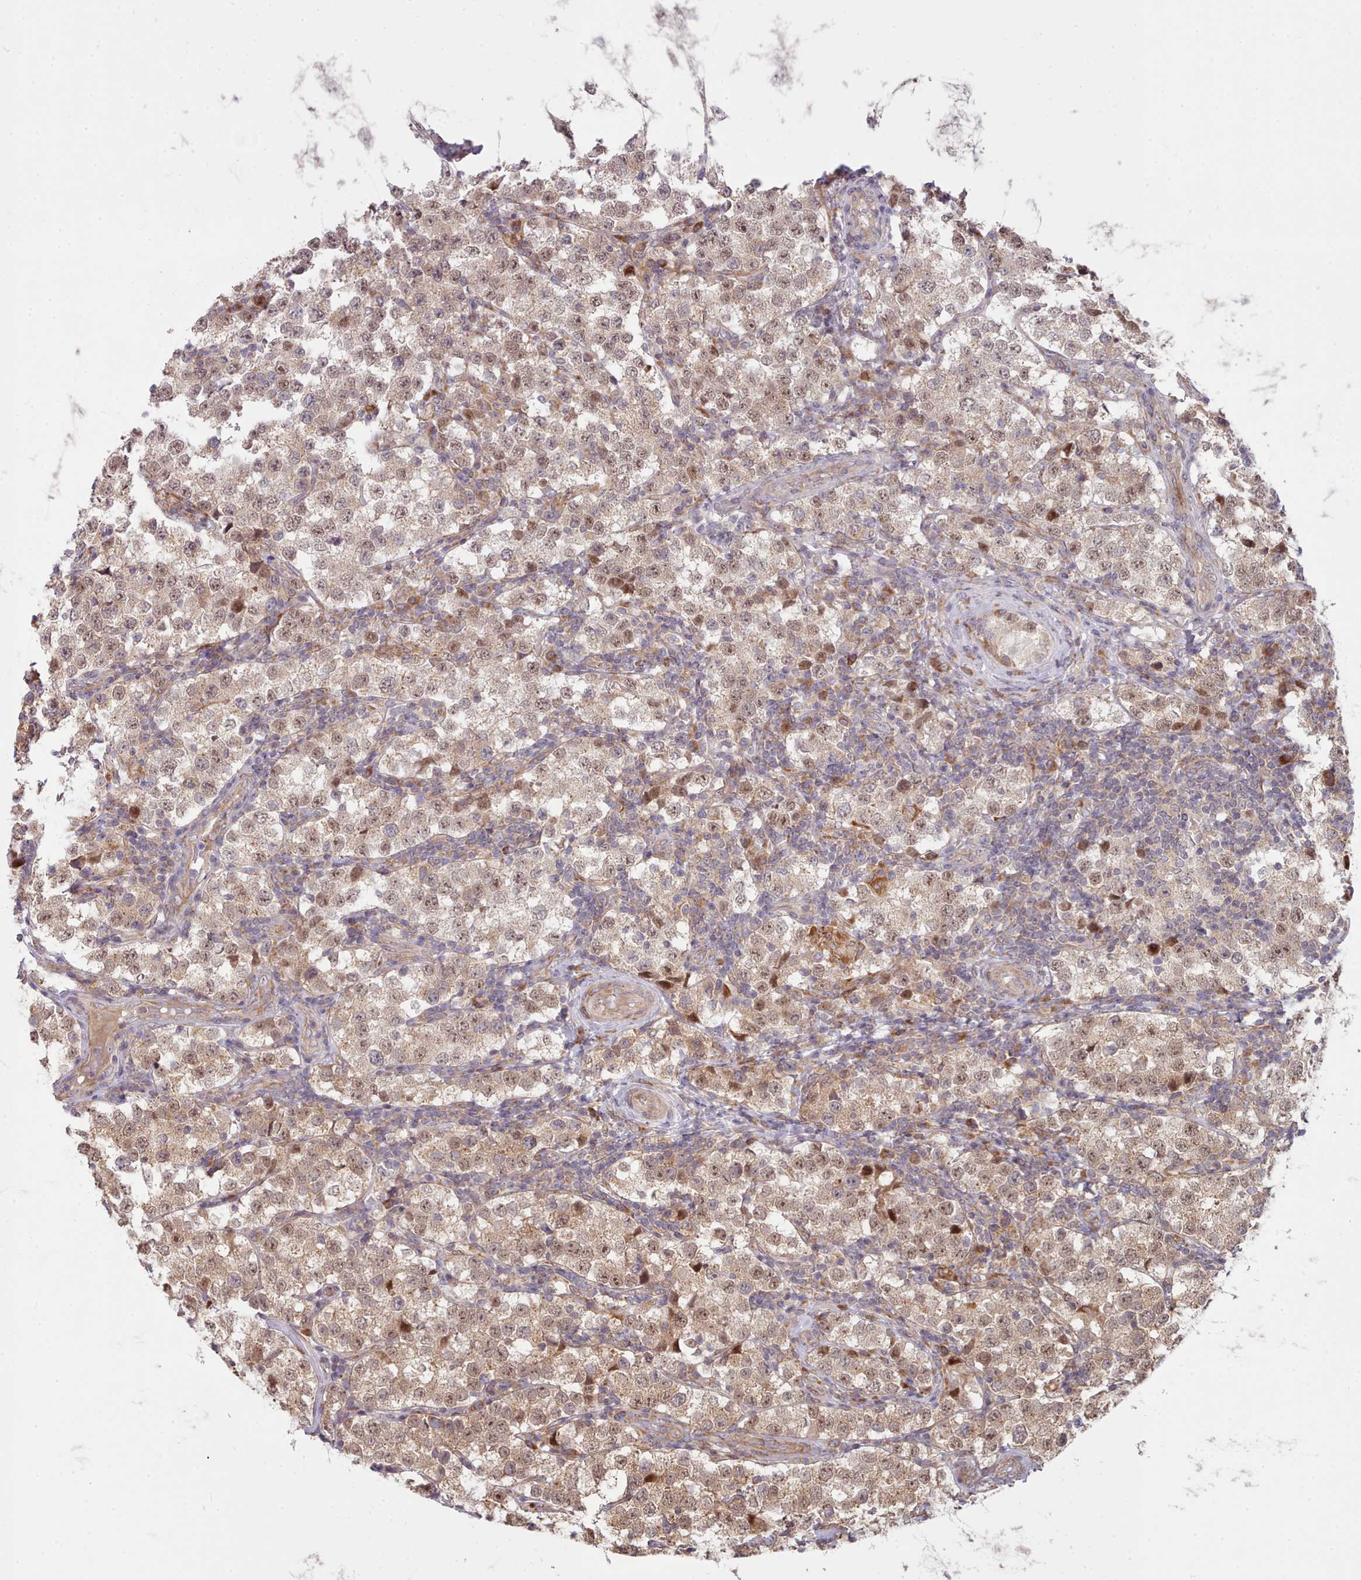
{"staining": {"intensity": "weak", "quantity": ">75%", "location": "cytoplasmic/membranous,nuclear"}, "tissue": "testis cancer", "cell_type": "Tumor cells", "image_type": "cancer", "snomed": [{"axis": "morphology", "description": "Seminoma, NOS"}, {"axis": "topography", "description": "Testis"}], "caption": "Tumor cells show low levels of weak cytoplasmic/membranous and nuclear expression in about >75% of cells in human seminoma (testis).", "gene": "TRIM26", "patient": {"sex": "male", "age": 34}}